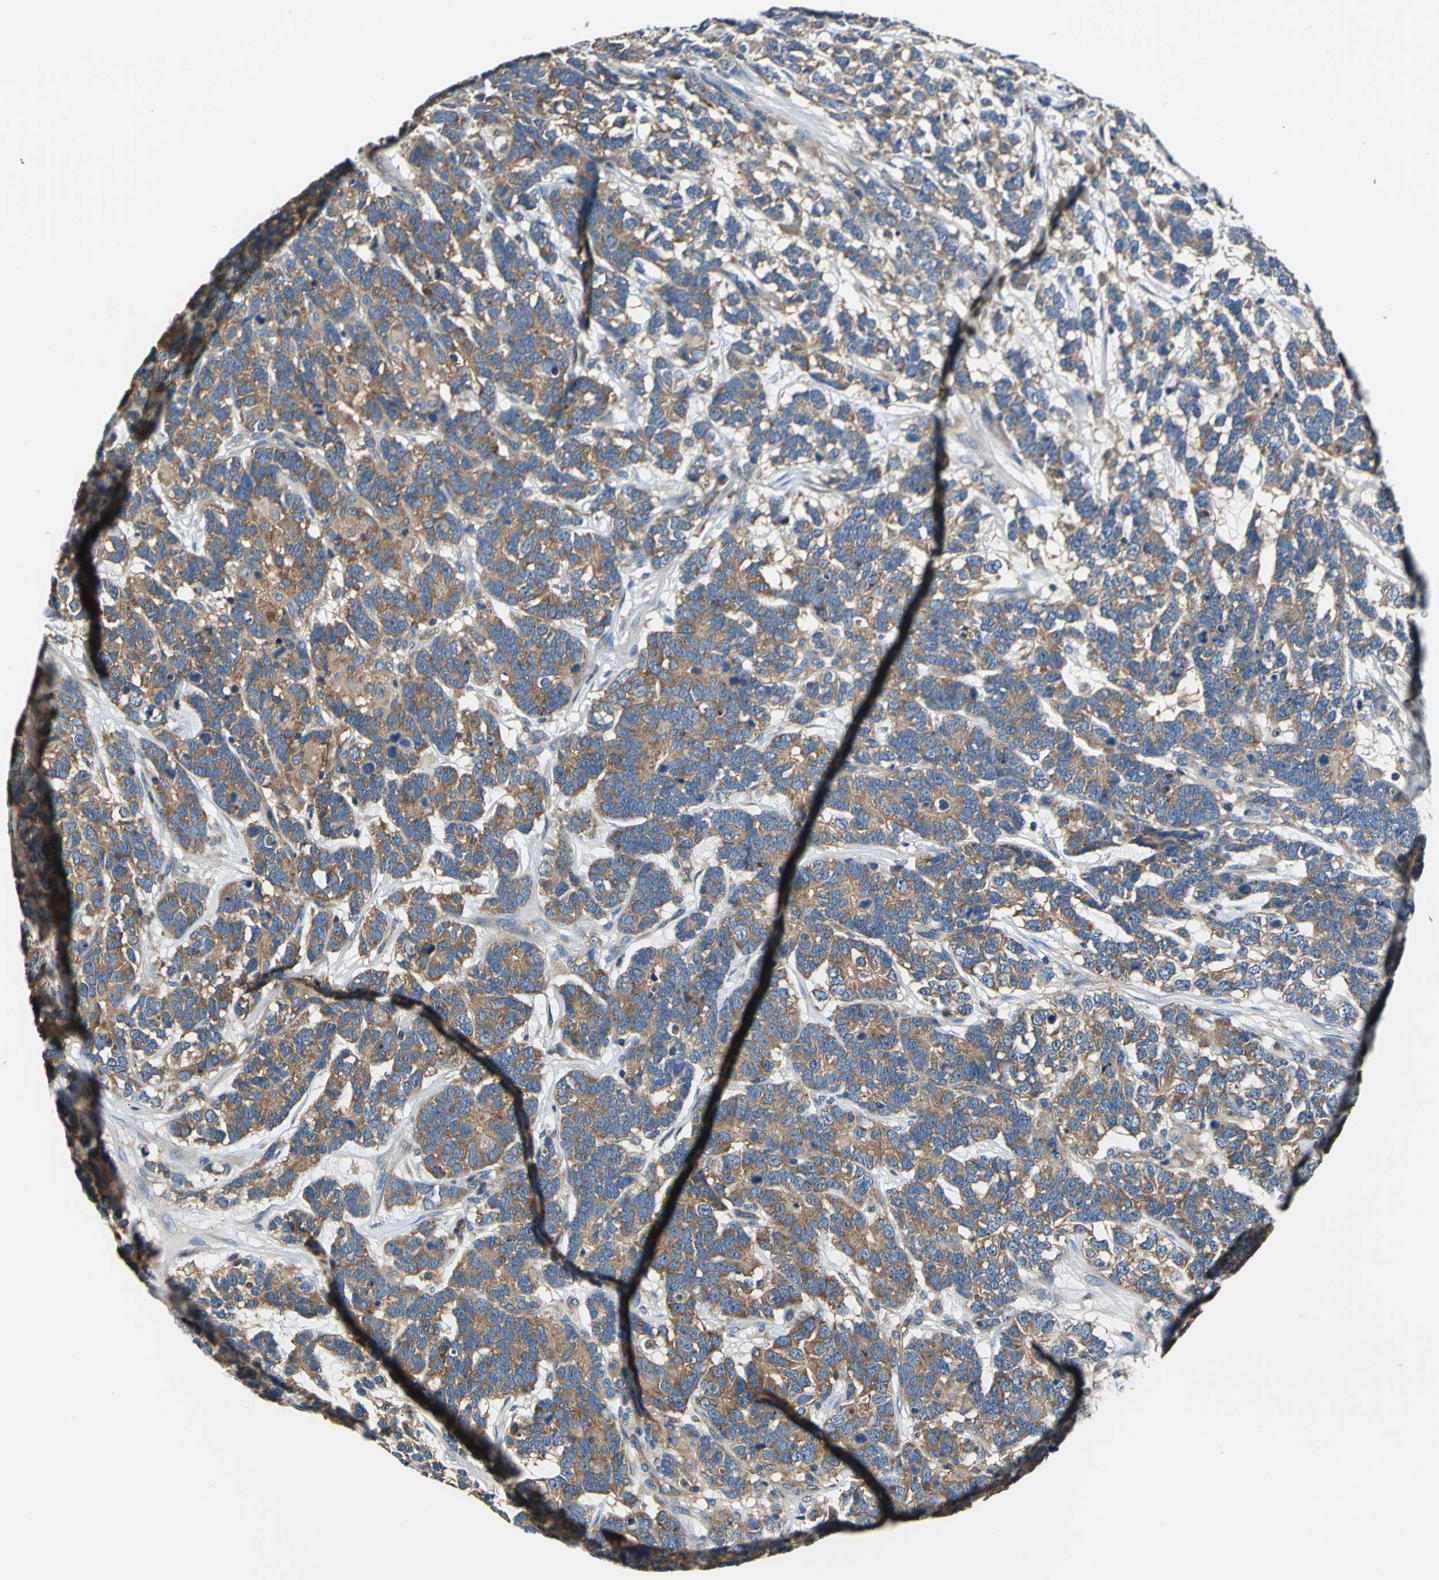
{"staining": {"intensity": "moderate", "quantity": ">75%", "location": "cytoplasmic/membranous"}, "tissue": "testis cancer", "cell_type": "Tumor cells", "image_type": "cancer", "snomed": [{"axis": "morphology", "description": "Carcinoma, Embryonal, NOS"}, {"axis": "topography", "description": "Testis"}], "caption": "Brown immunohistochemical staining in human embryonal carcinoma (testis) shows moderate cytoplasmic/membranous staining in about >75% of tumor cells. (DAB IHC with brightfield microscopy, high magnification).", "gene": "DDX3Y", "patient": {"sex": "male", "age": 26}}